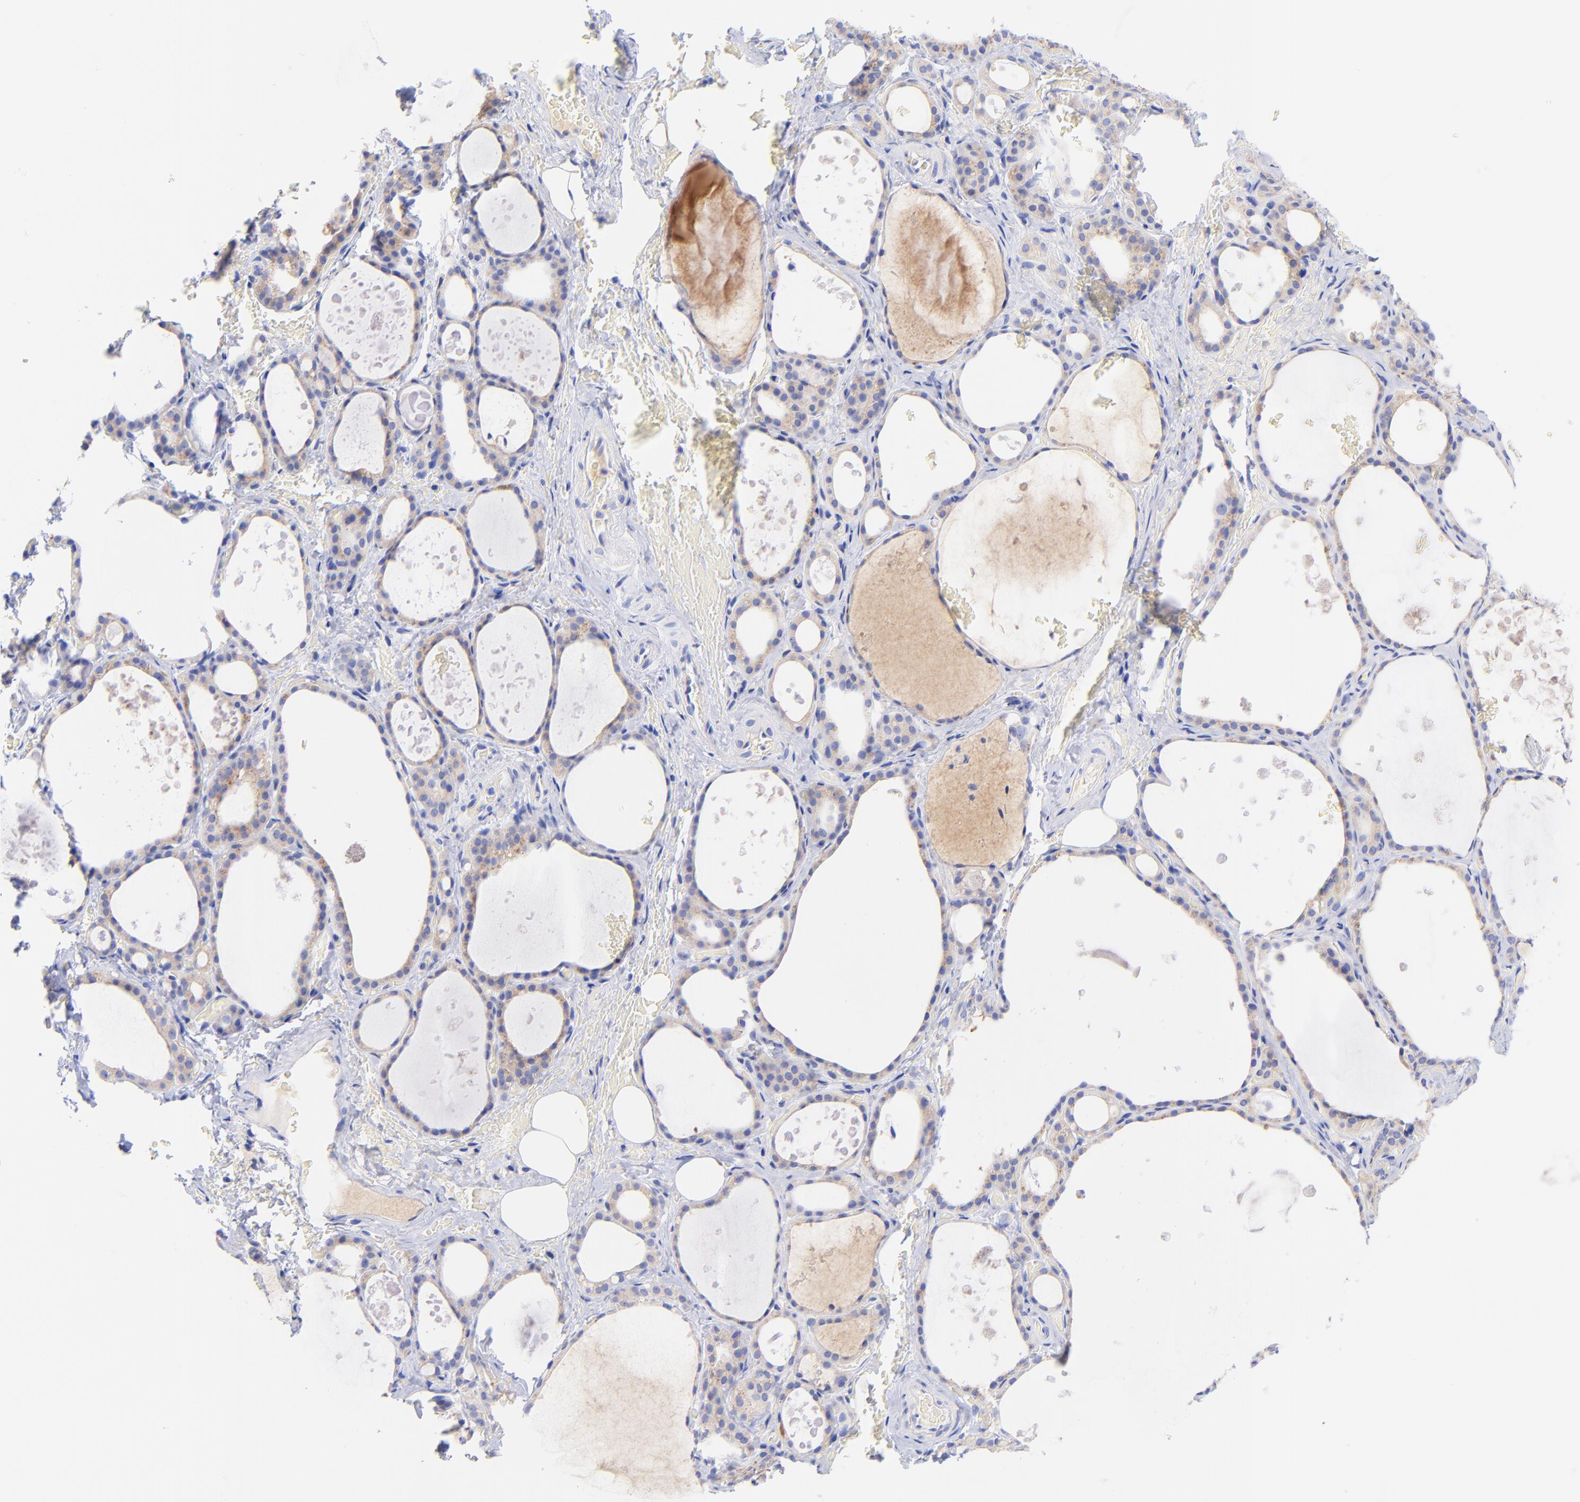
{"staining": {"intensity": "weak", "quantity": "25%-75%", "location": "cytoplasmic/membranous"}, "tissue": "thyroid gland", "cell_type": "Glandular cells", "image_type": "normal", "snomed": [{"axis": "morphology", "description": "Normal tissue, NOS"}, {"axis": "topography", "description": "Thyroid gland"}], "caption": "This histopathology image shows immunohistochemistry staining of normal thyroid gland, with low weak cytoplasmic/membranous staining in approximately 25%-75% of glandular cells.", "gene": "GPHN", "patient": {"sex": "male", "age": 61}}